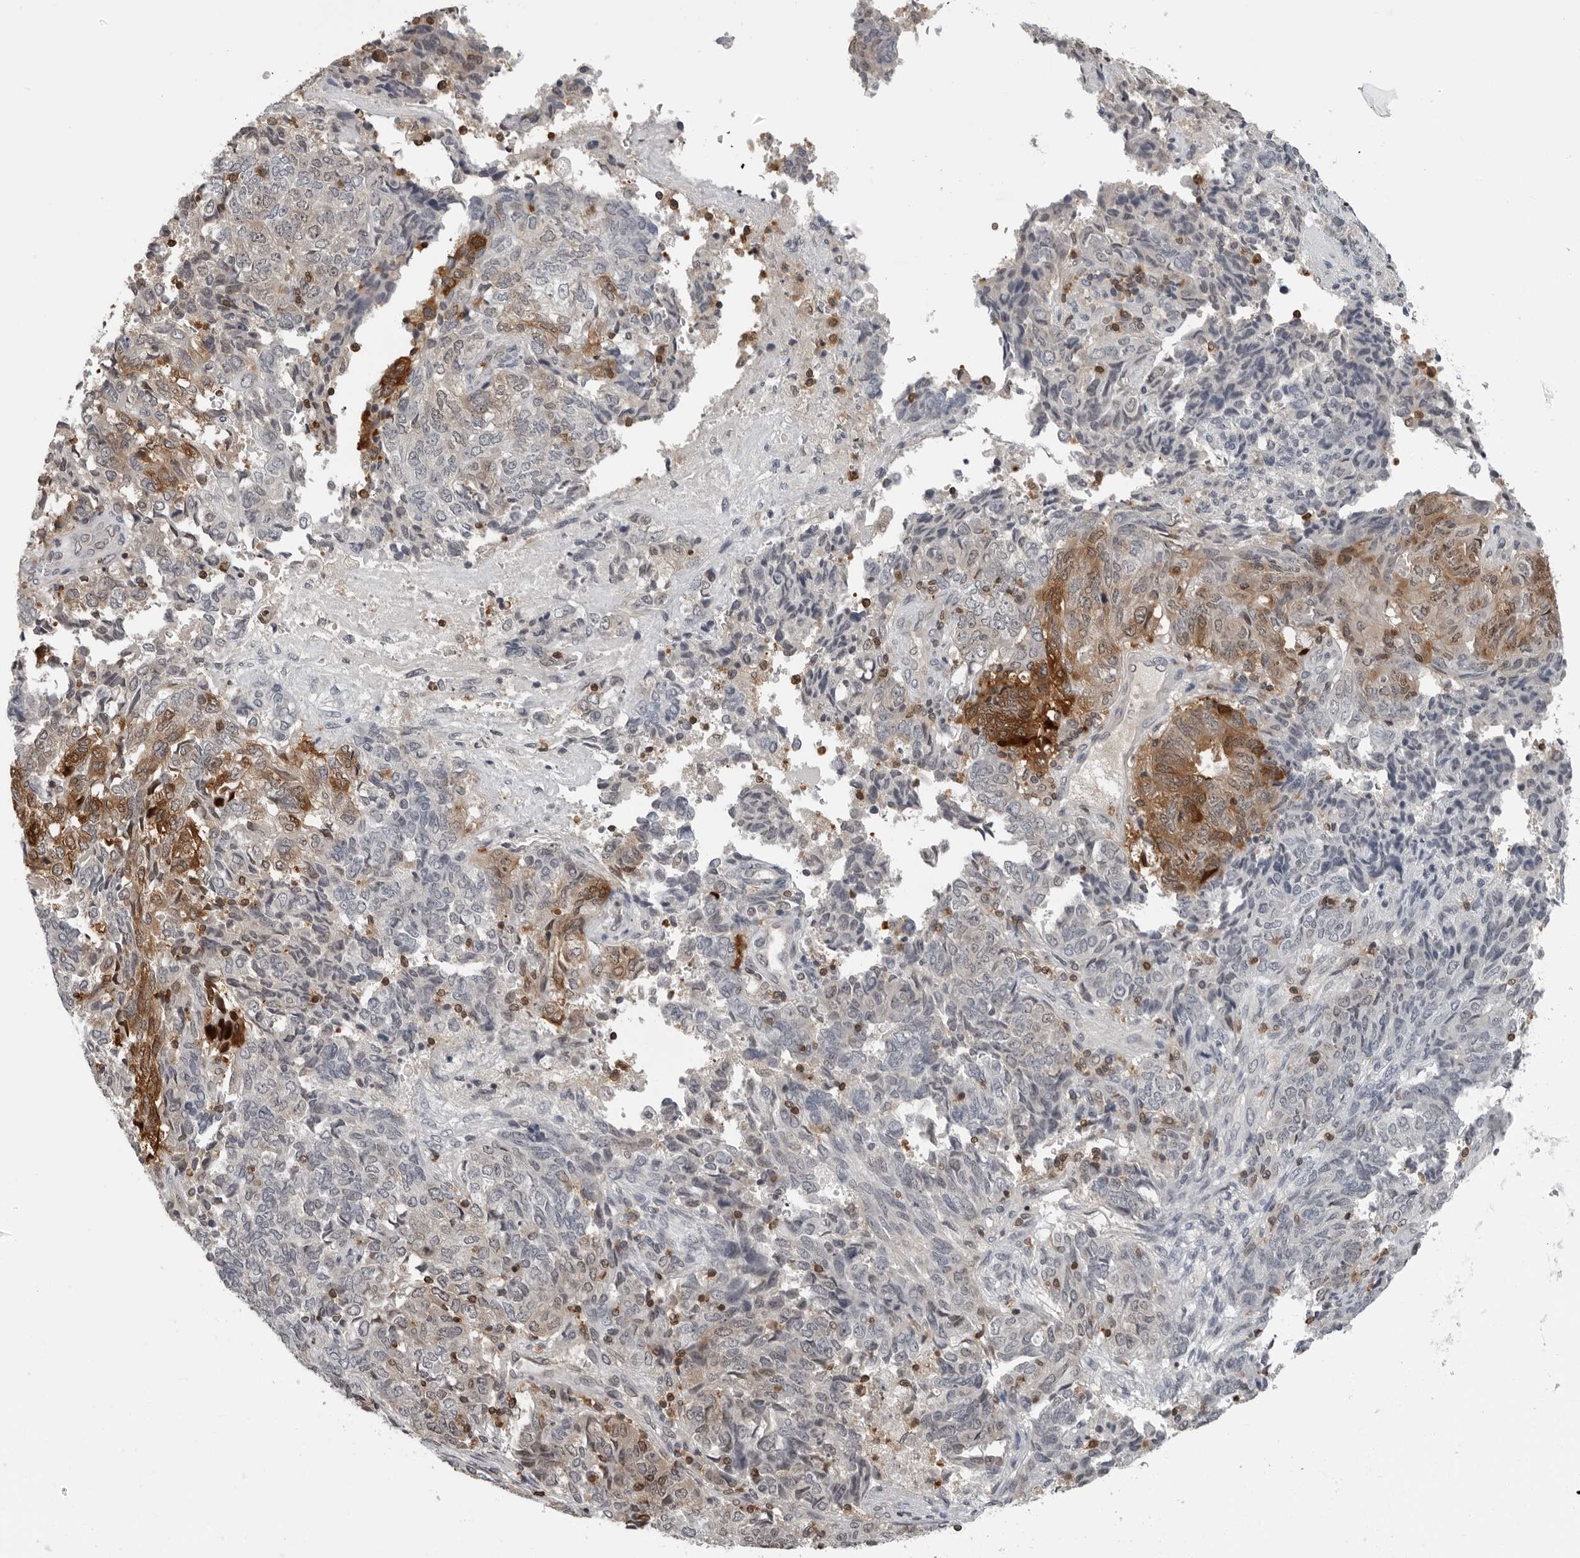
{"staining": {"intensity": "moderate", "quantity": "<25%", "location": "cytoplasmic/membranous"}, "tissue": "endometrial cancer", "cell_type": "Tumor cells", "image_type": "cancer", "snomed": [{"axis": "morphology", "description": "Adenocarcinoma, NOS"}, {"axis": "topography", "description": "Endometrium"}], "caption": "A photomicrograph of endometrial adenocarcinoma stained for a protein demonstrates moderate cytoplasmic/membranous brown staining in tumor cells.", "gene": "HSPH1", "patient": {"sex": "female", "age": 80}}